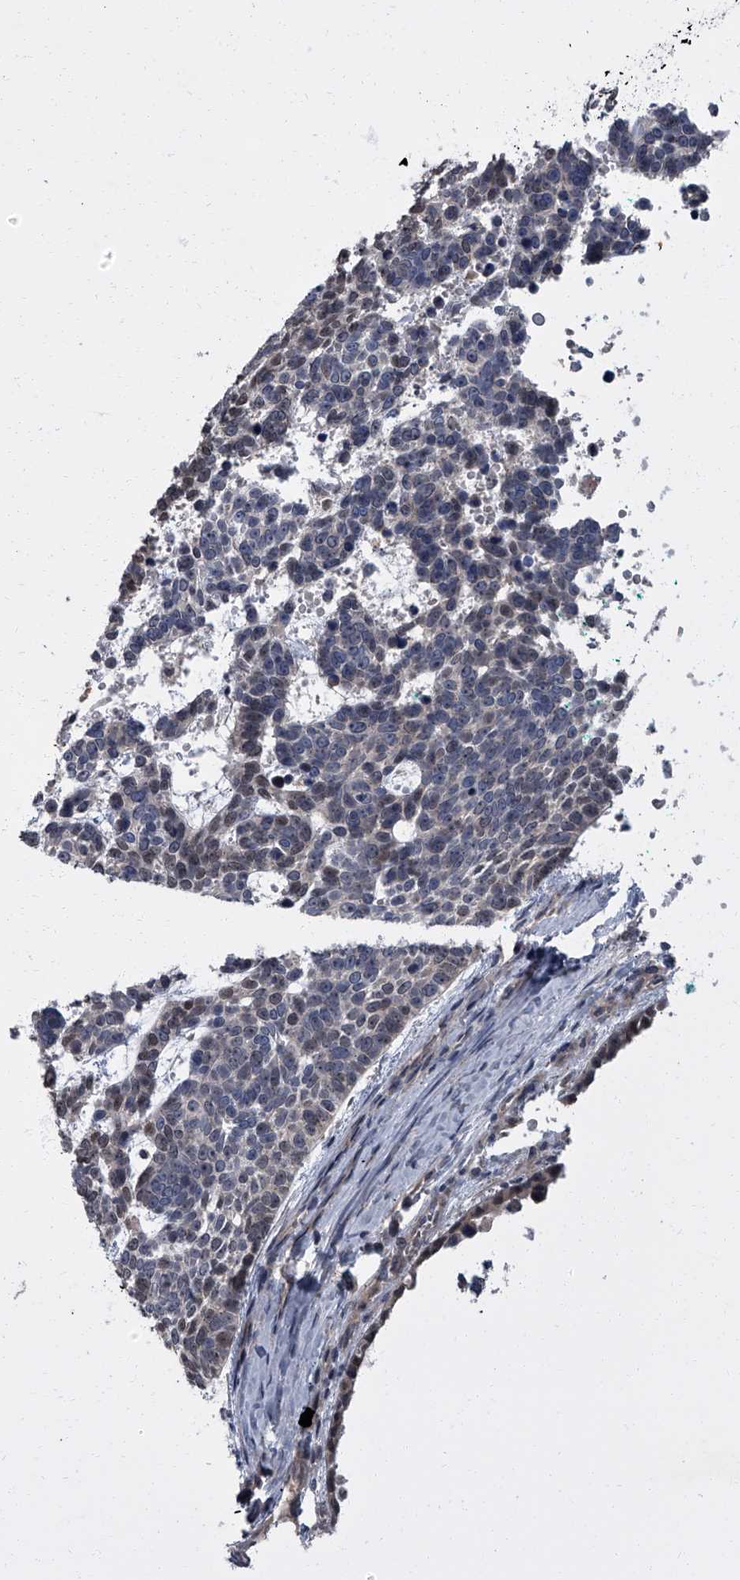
{"staining": {"intensity": "weak", "quantity": "<25%", "location": "nuclear"}, "tissue": "skin cancer", "cell_type": "Tumor cells", "image_type": "cancer", "snomed": [{"axis": "morphology", "description": "Basal cell carcinoma"}, {"axis": "topography", "description": "Skin"}], "caption": "Immunohistochemical staining of basal cell carcinoma (skin) exhibits no significant expression in tumor cells.", "gene": "ZNF274", "patient": {"sex": "female", "age": 81}}